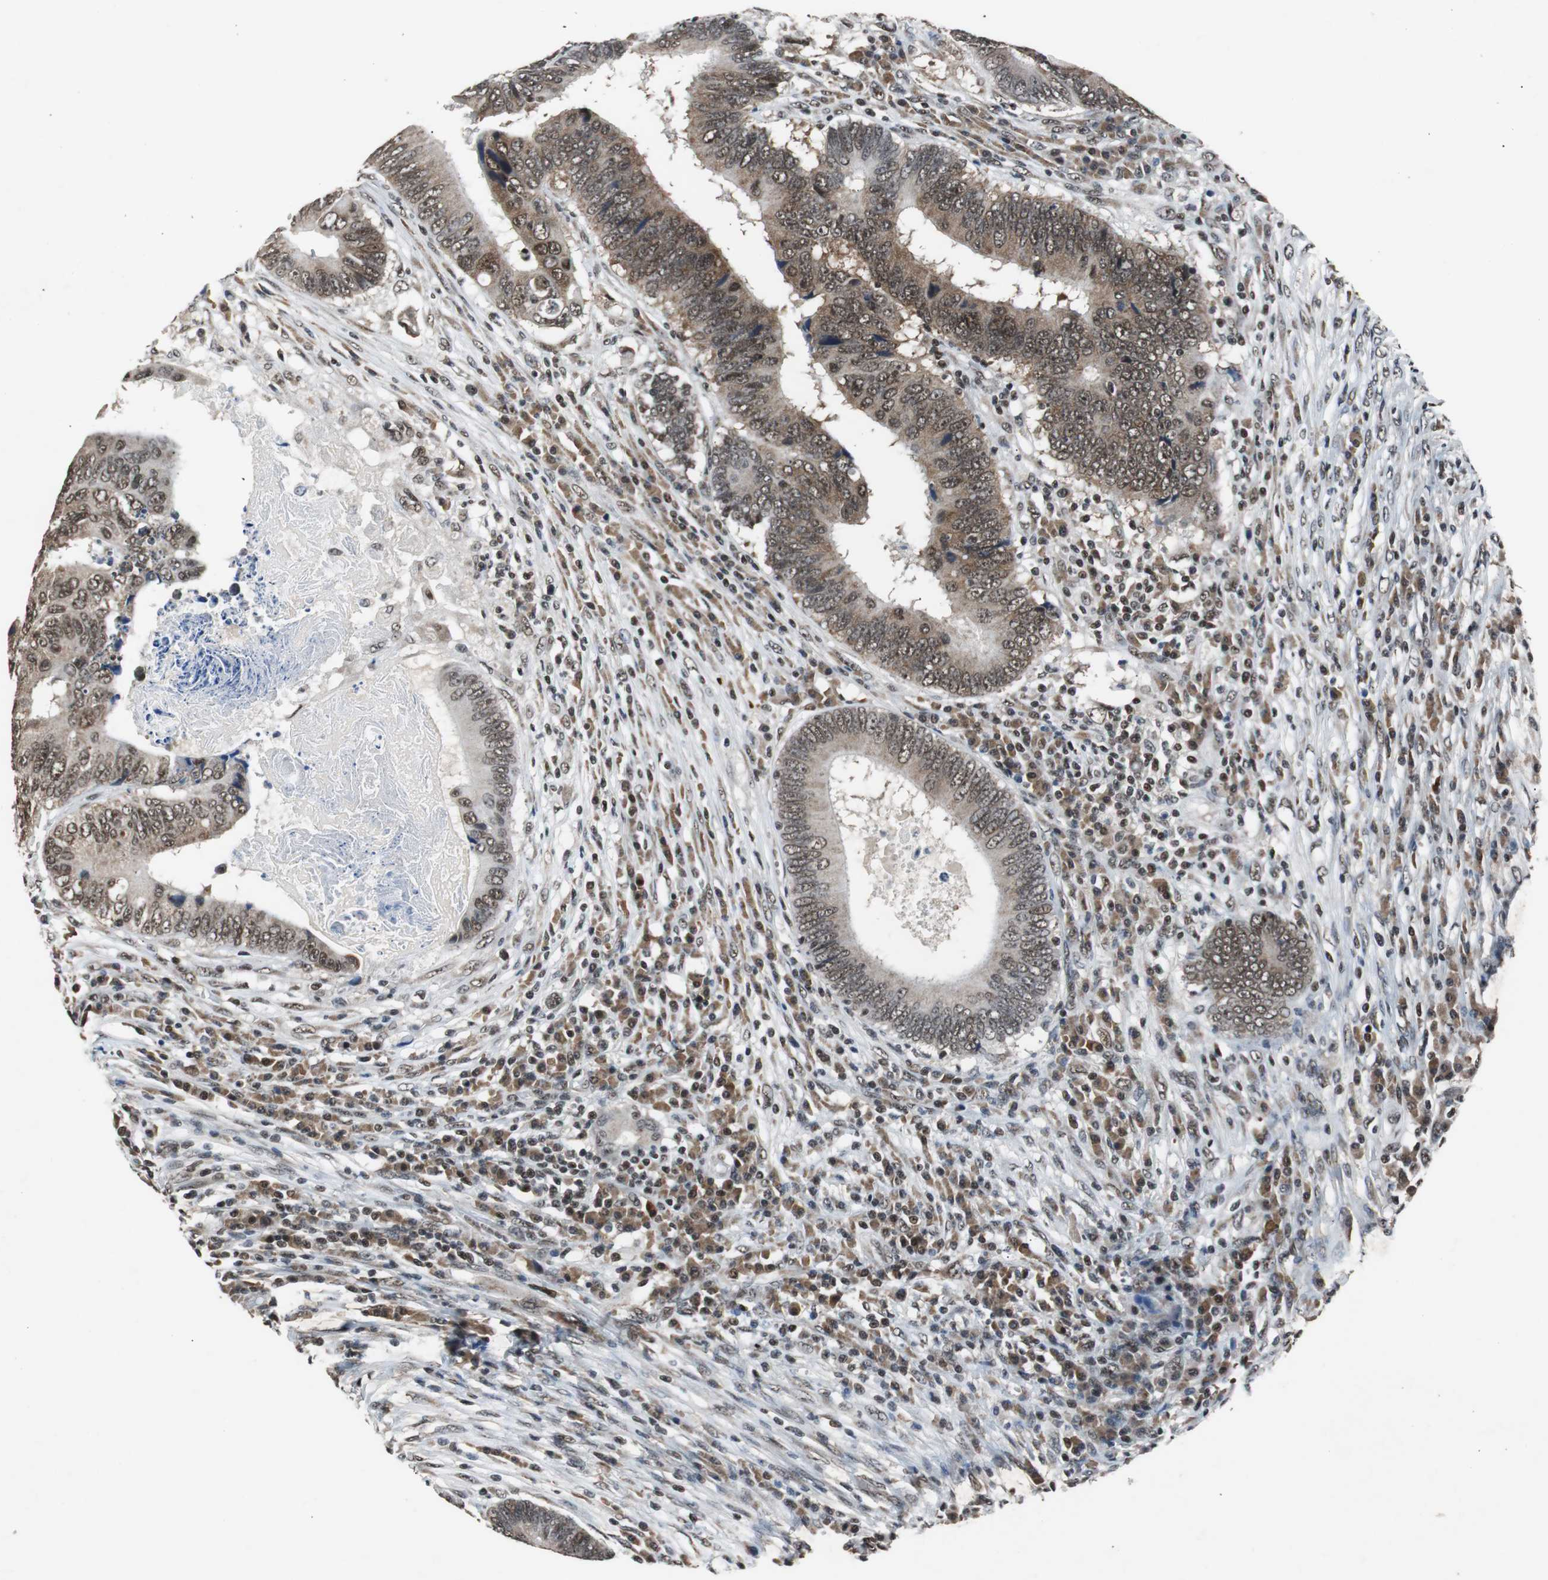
{"staining": {"intensity": "moderate", "quantity": ">75%", "location": "nuclear"}, "tissue": "colorectal cancer", "cell_type": "Tumor cells", "image_type": "cancer", "snomed": [{"axis": "morphology", "description": "Adenocarcinoma, NOS"}, {"axis": "topography", "description": "Colon"}], "caption": "A brown stain shows moderate nuclear expression of a protein in colorectal cancer (adenocarcinoma) tumor cells.", "gene": "USP28", "patient": {"sex": "female", "age": 78}}